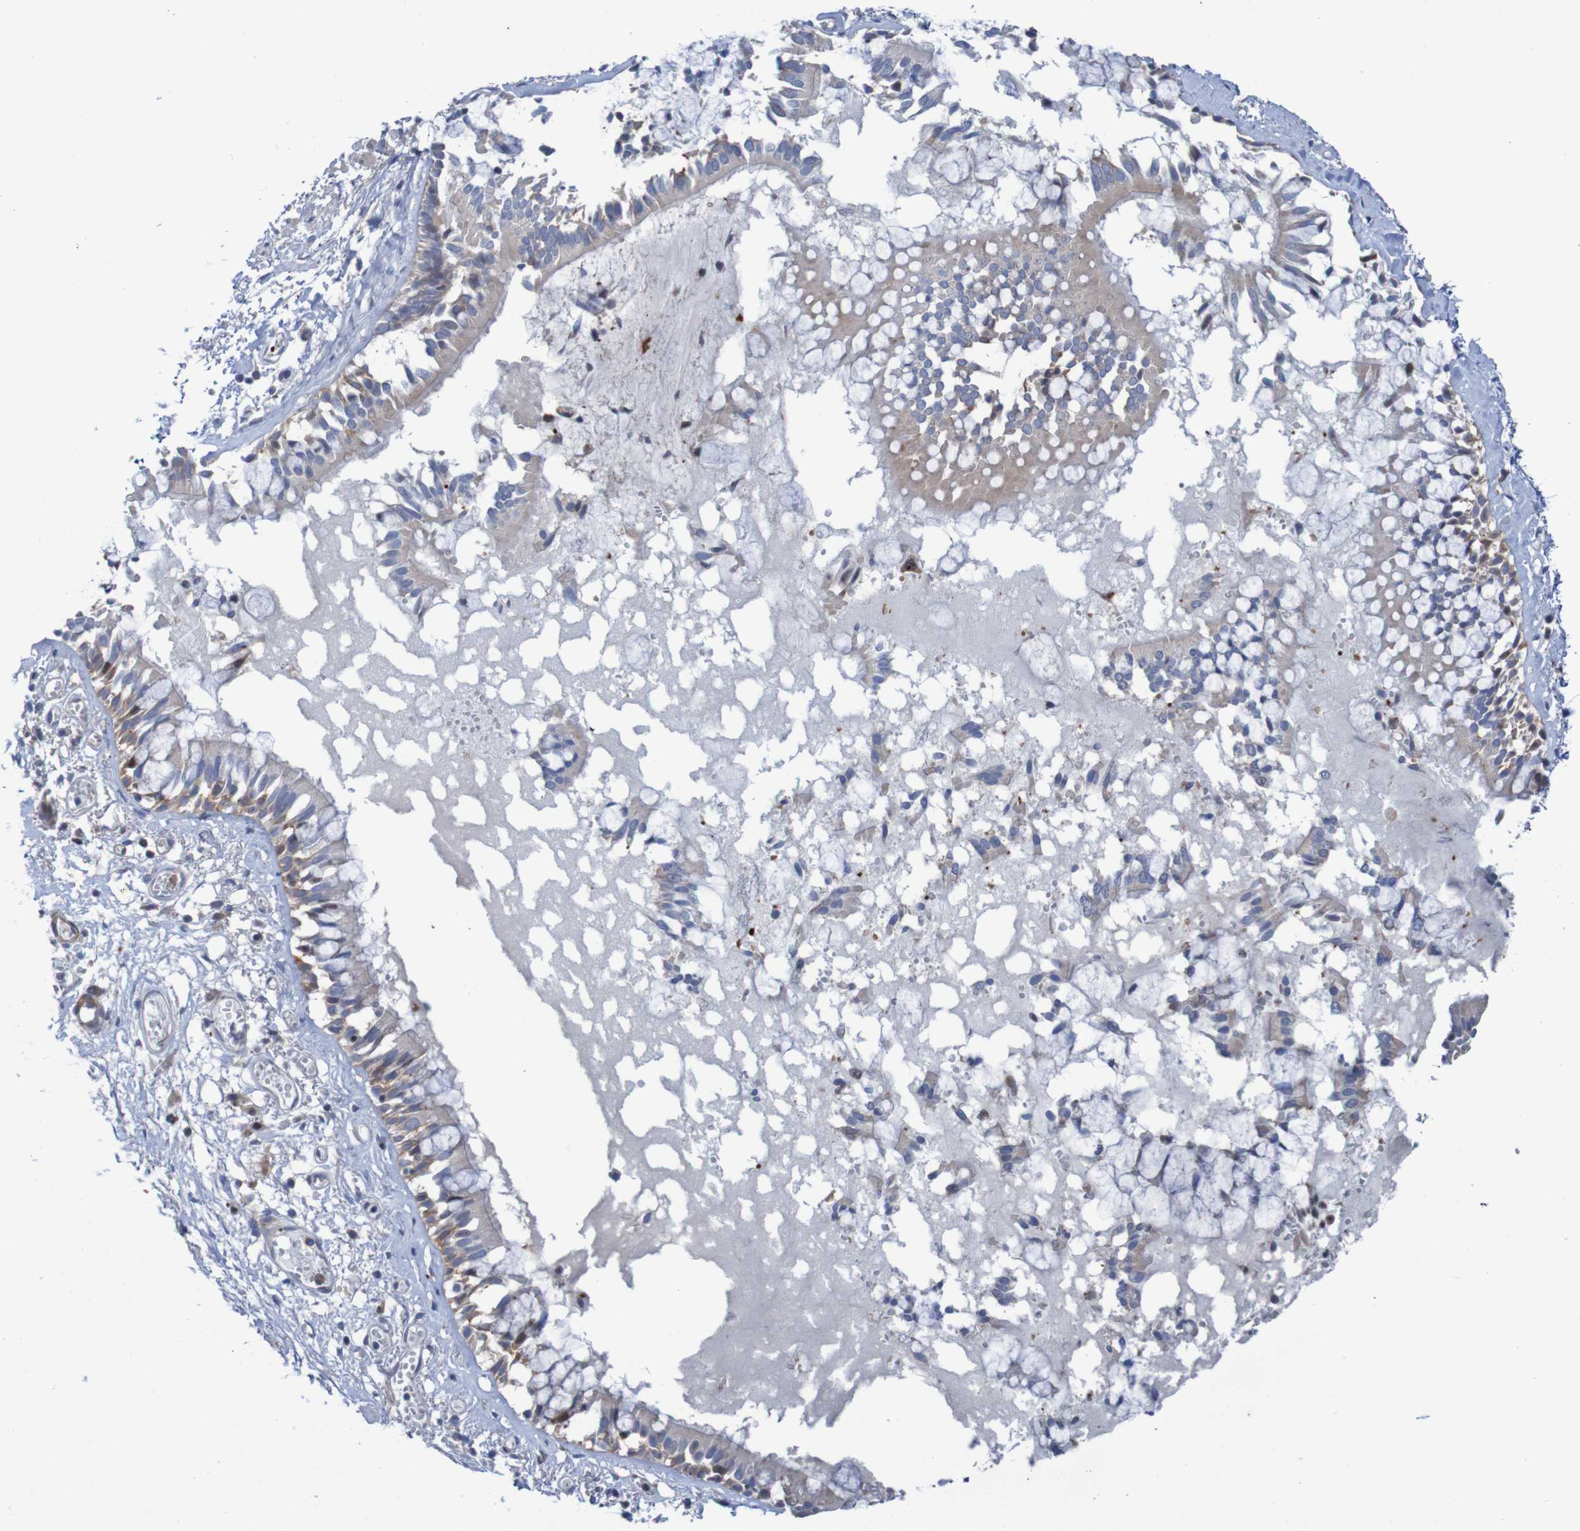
{"staining": {"intensity": "strong", "quantity": ">75%", "location": "cytoplasmic/membranous"}, "tissue": "bronchus", "cell_type": "Respiratory epithelial cells", "image_type": "normal", "snomed": [{"axis": "morphology", "description": "Normal tissue, NOS"}, {"axis": "morphology", "description": "Inflammation, NOS"}, {"axis": "topography", "description": "Cartilage tissue"}, {"axis": "topography", "description": "Lung"}], "caption": "Protein analysis of unremarkable bronchus exhibits strong cytoplasmic/membranous positivity in approximately >75% of respiratory epithelial cells.", "gene": "ANGPT4", "patient": {"sex": "male", "age": 71}}